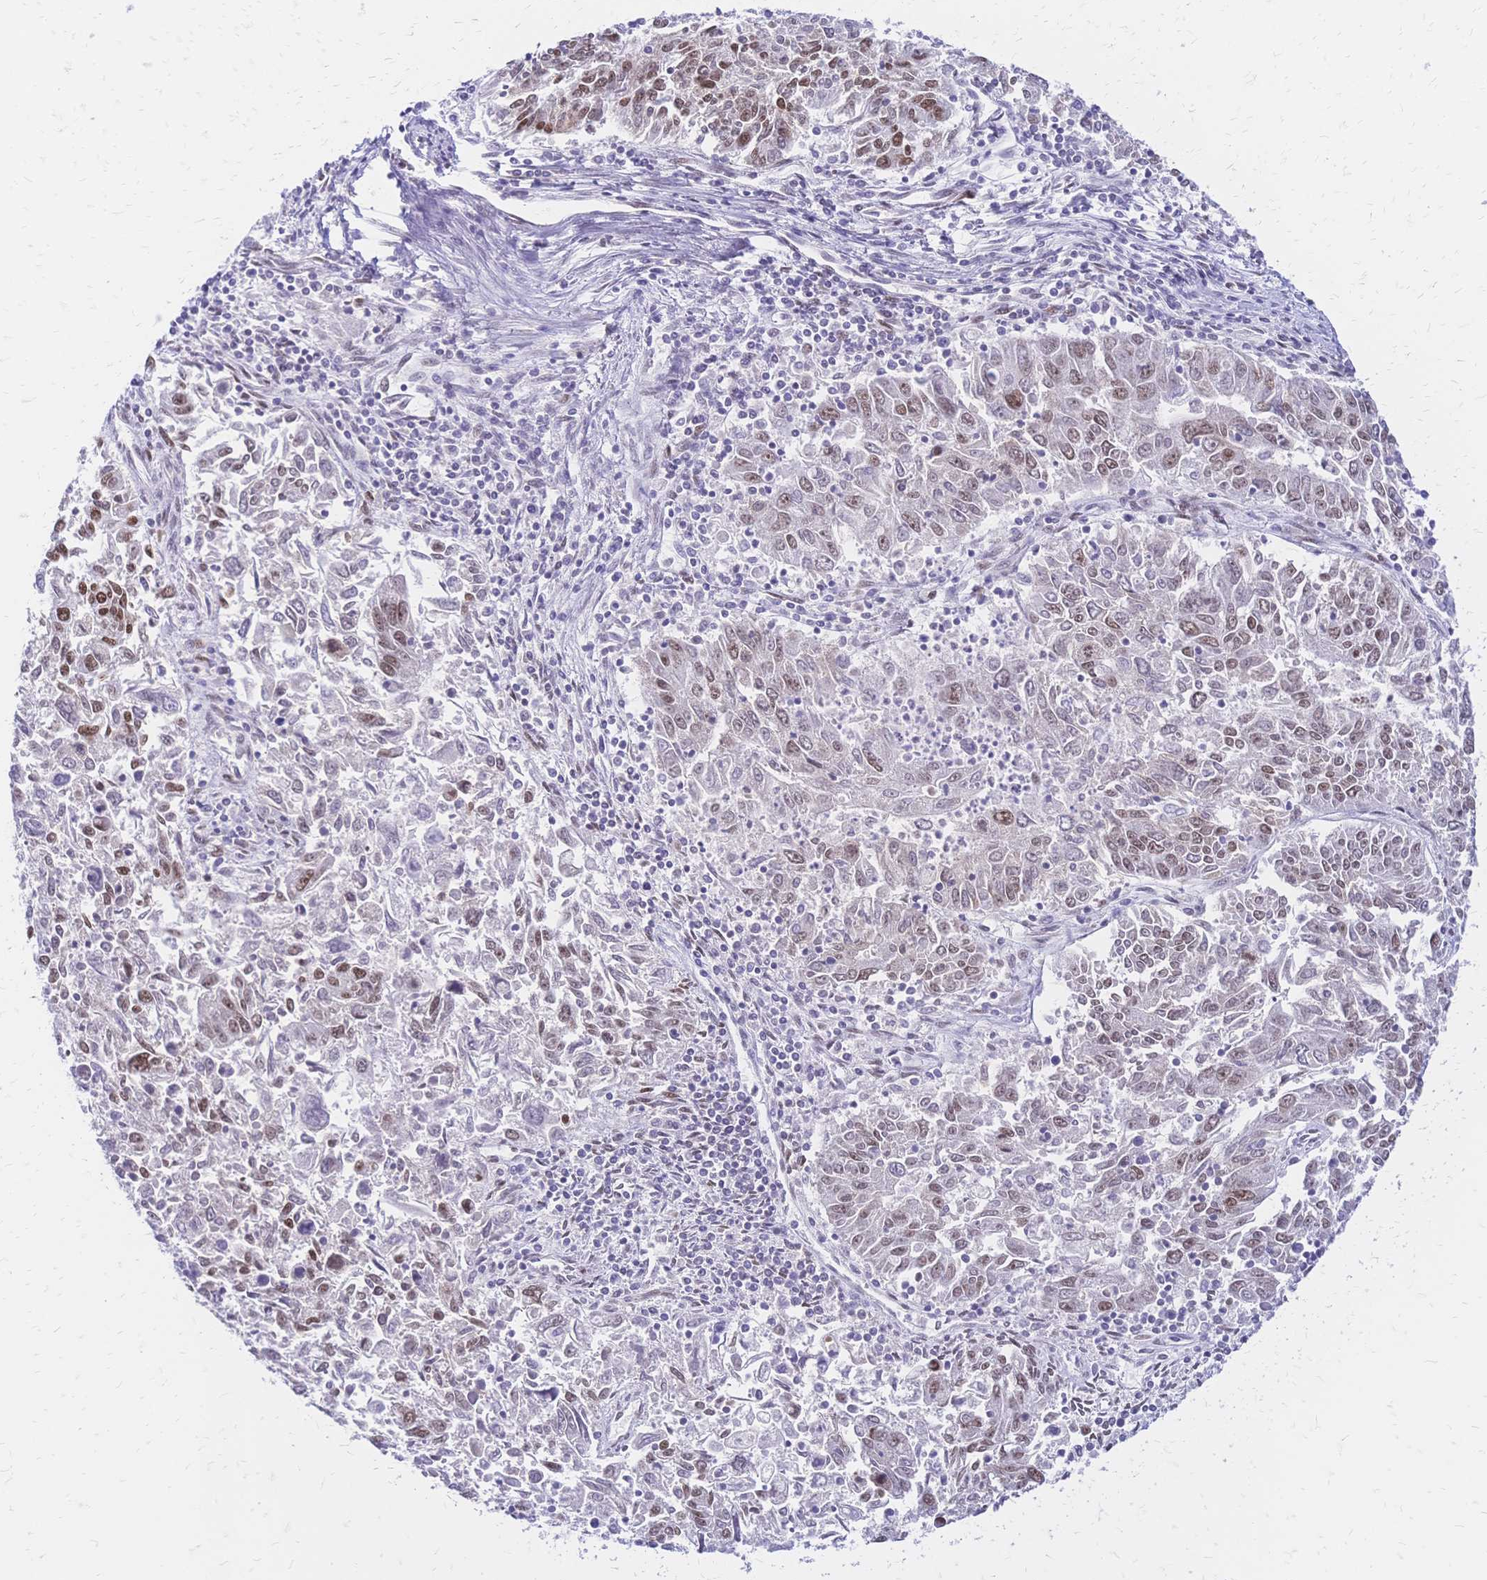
{"staining": {"intensity": "moderate", "quantity": "25%-75%", "location": "nuclear"}, "tissue": "endometrial cancer", "cell_type": "Tumor cells", "image_type": "cancer", "snomed": [{"axis": "morphology", "description": "Adenocarcinoma, NOS"}, {"axis": "topography", "description": "Endometrium"}], "caption": "Human endometrial cancer (adenocarcinoma) stained with a brown dye displays moderate nuclear positive positivity in about 25%-75% of tumor cells.", "gene": "NFIC", "patient": {"sex": "female", "age": 42}}